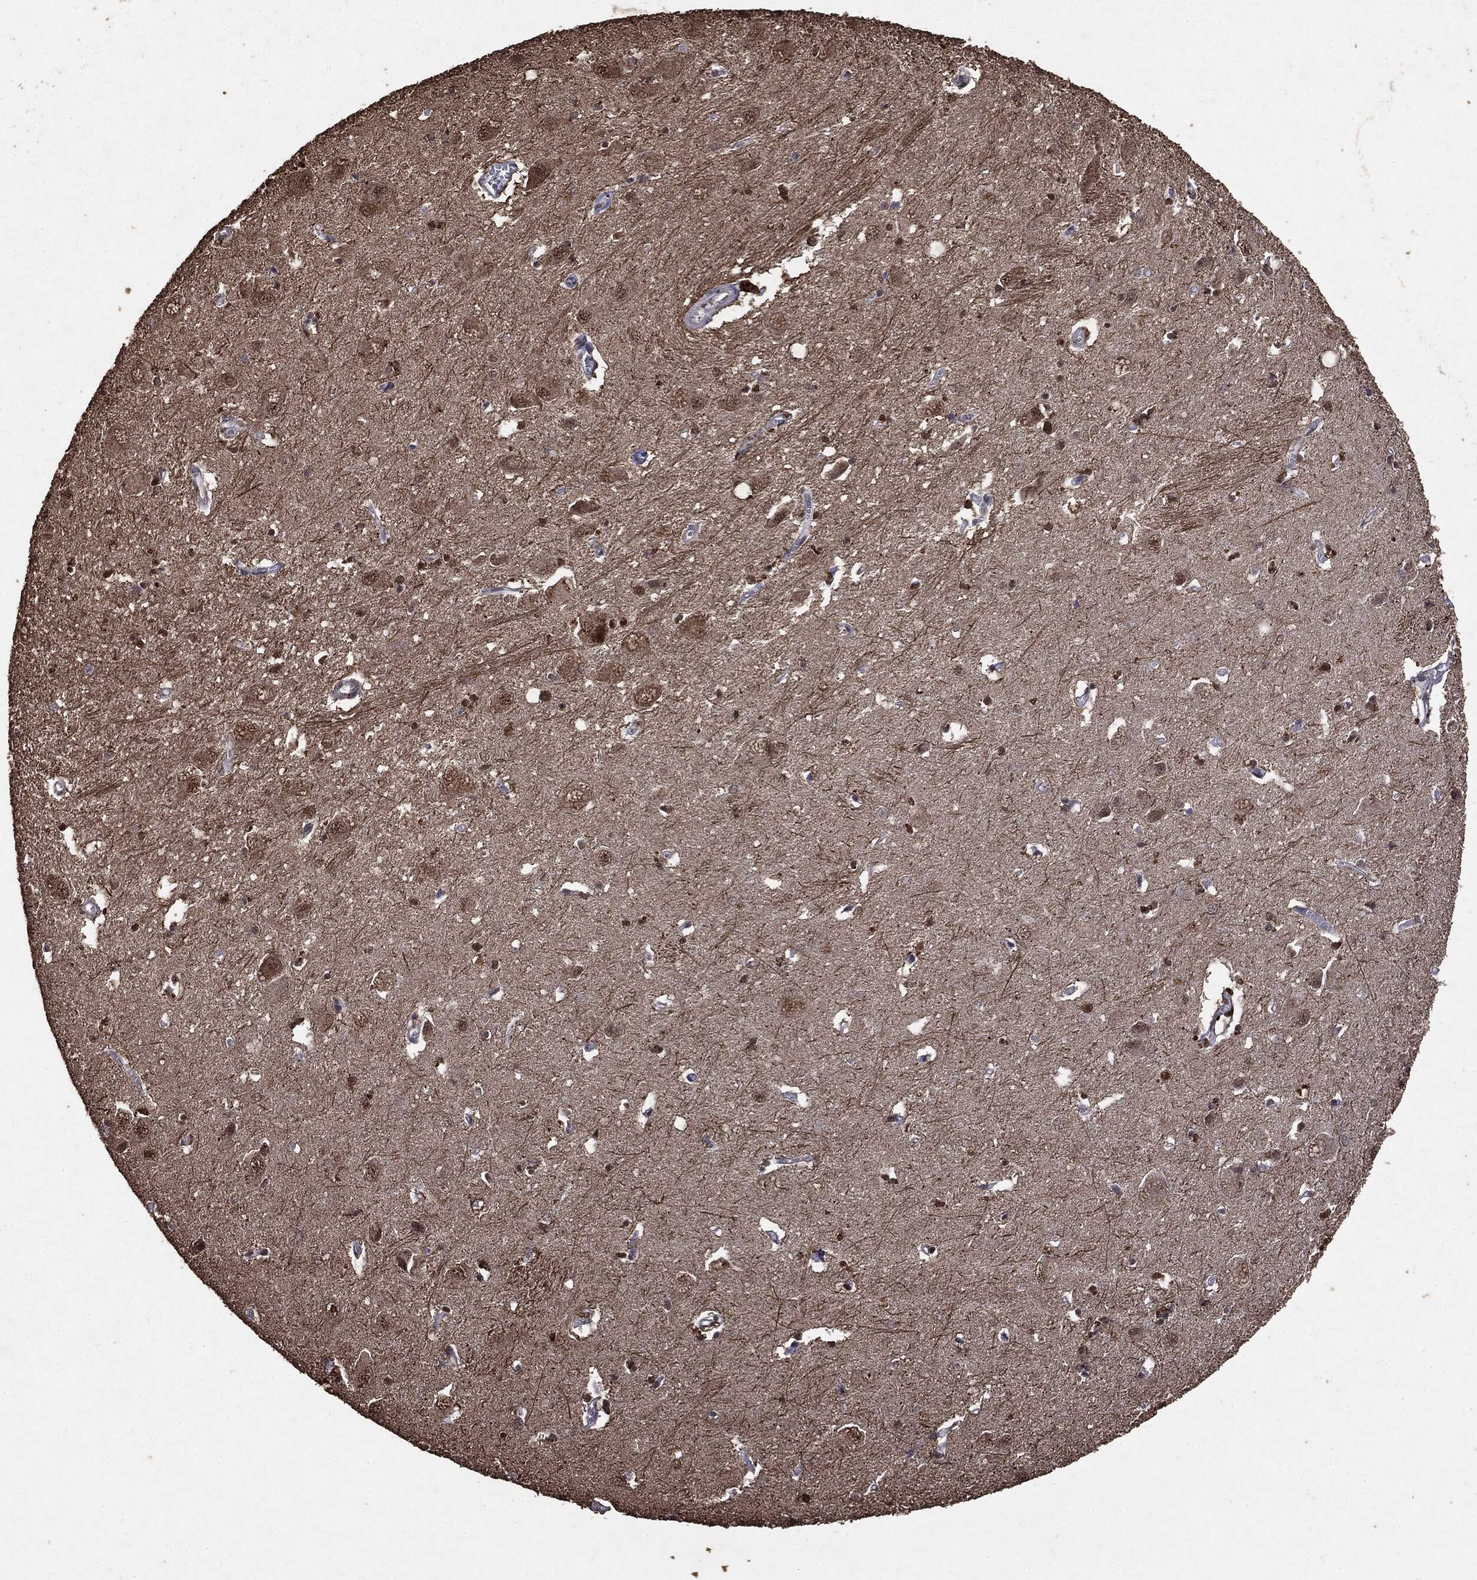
{"staining": {"intensity": "moderate", "quantity": "<25%", "location": "nuclear"}, "tissue": "caudate", "cell_type": "Glial cells", "image_type": "normal", "snomed": [{"axis": "morphology", "description": "Normal tissue, NOS"}, {"axis": "topography", "description": "Lateral ventricle wall"}], "caption": "Brown immunohistochemical staining in benign human caudate exhibits moderate nuclear staining in about <25% of glial cells. (DAB (3,3'-diaminobenzidine) IHC, brown staining for protein, blue staining for nuclei).", "gene": "RAD18", "patient": {"sex": "male", "age": 54}}